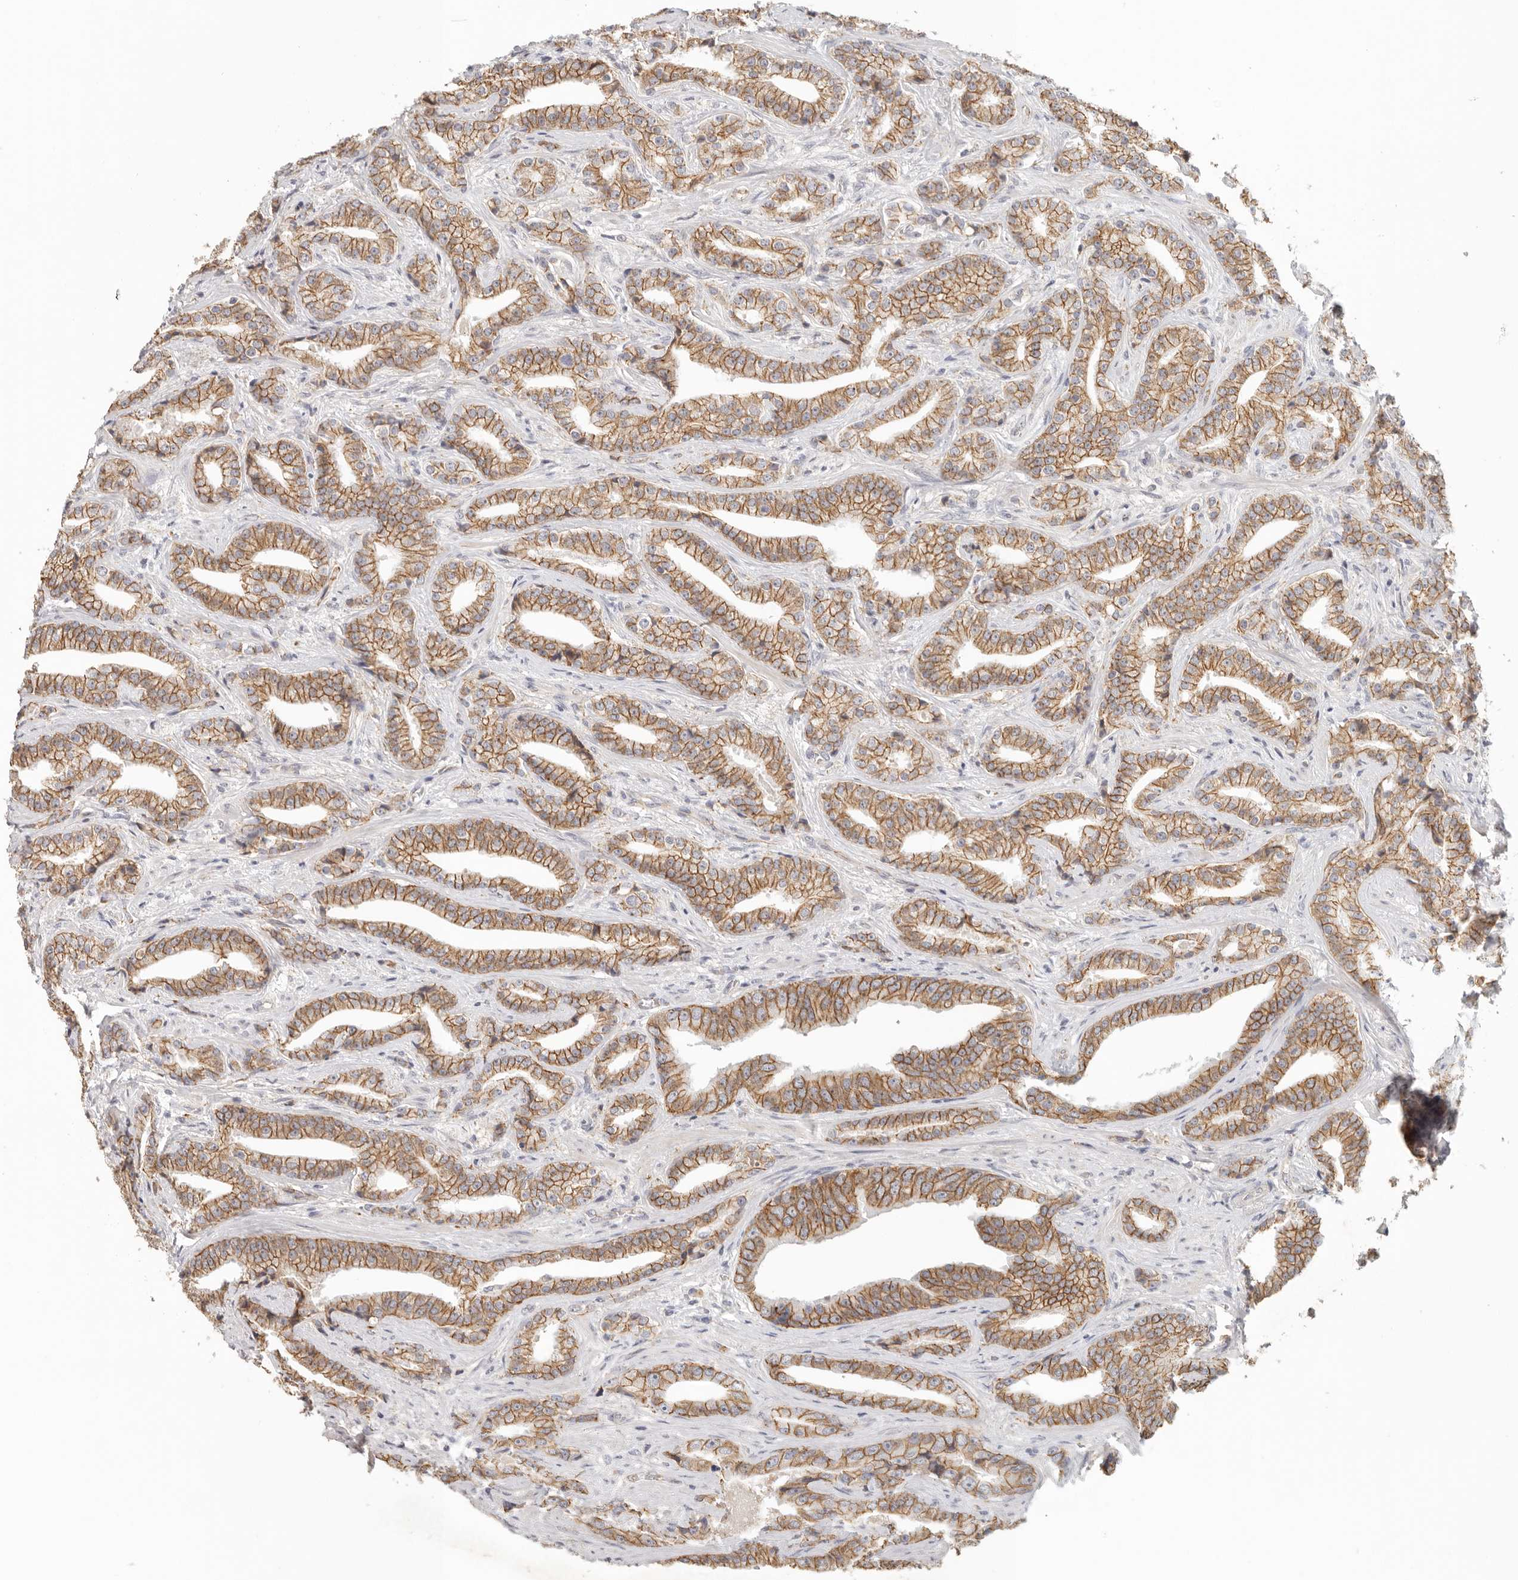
{"staining": {"intensity": "moderate", "quantity": ">75%", "location": "cytoplasmic/membranous"}, "tissue": "prostate cancer", "cell_type": "Tumor cells", "image_type": "cancer", "snomed": [{"axis": "morphology", "description": "Adenocarcinoma, Low grade"}, {"axis": "topography", "description": "Prostate"}], "caption": "This micrograph shows IHC staining of prostate cancer, with medium moderate cytoplasmic/membranous staining in approximately >75% of tumor cells.", "gene": "ANXA9", "patient": {"sex": "male", "age": 67}}